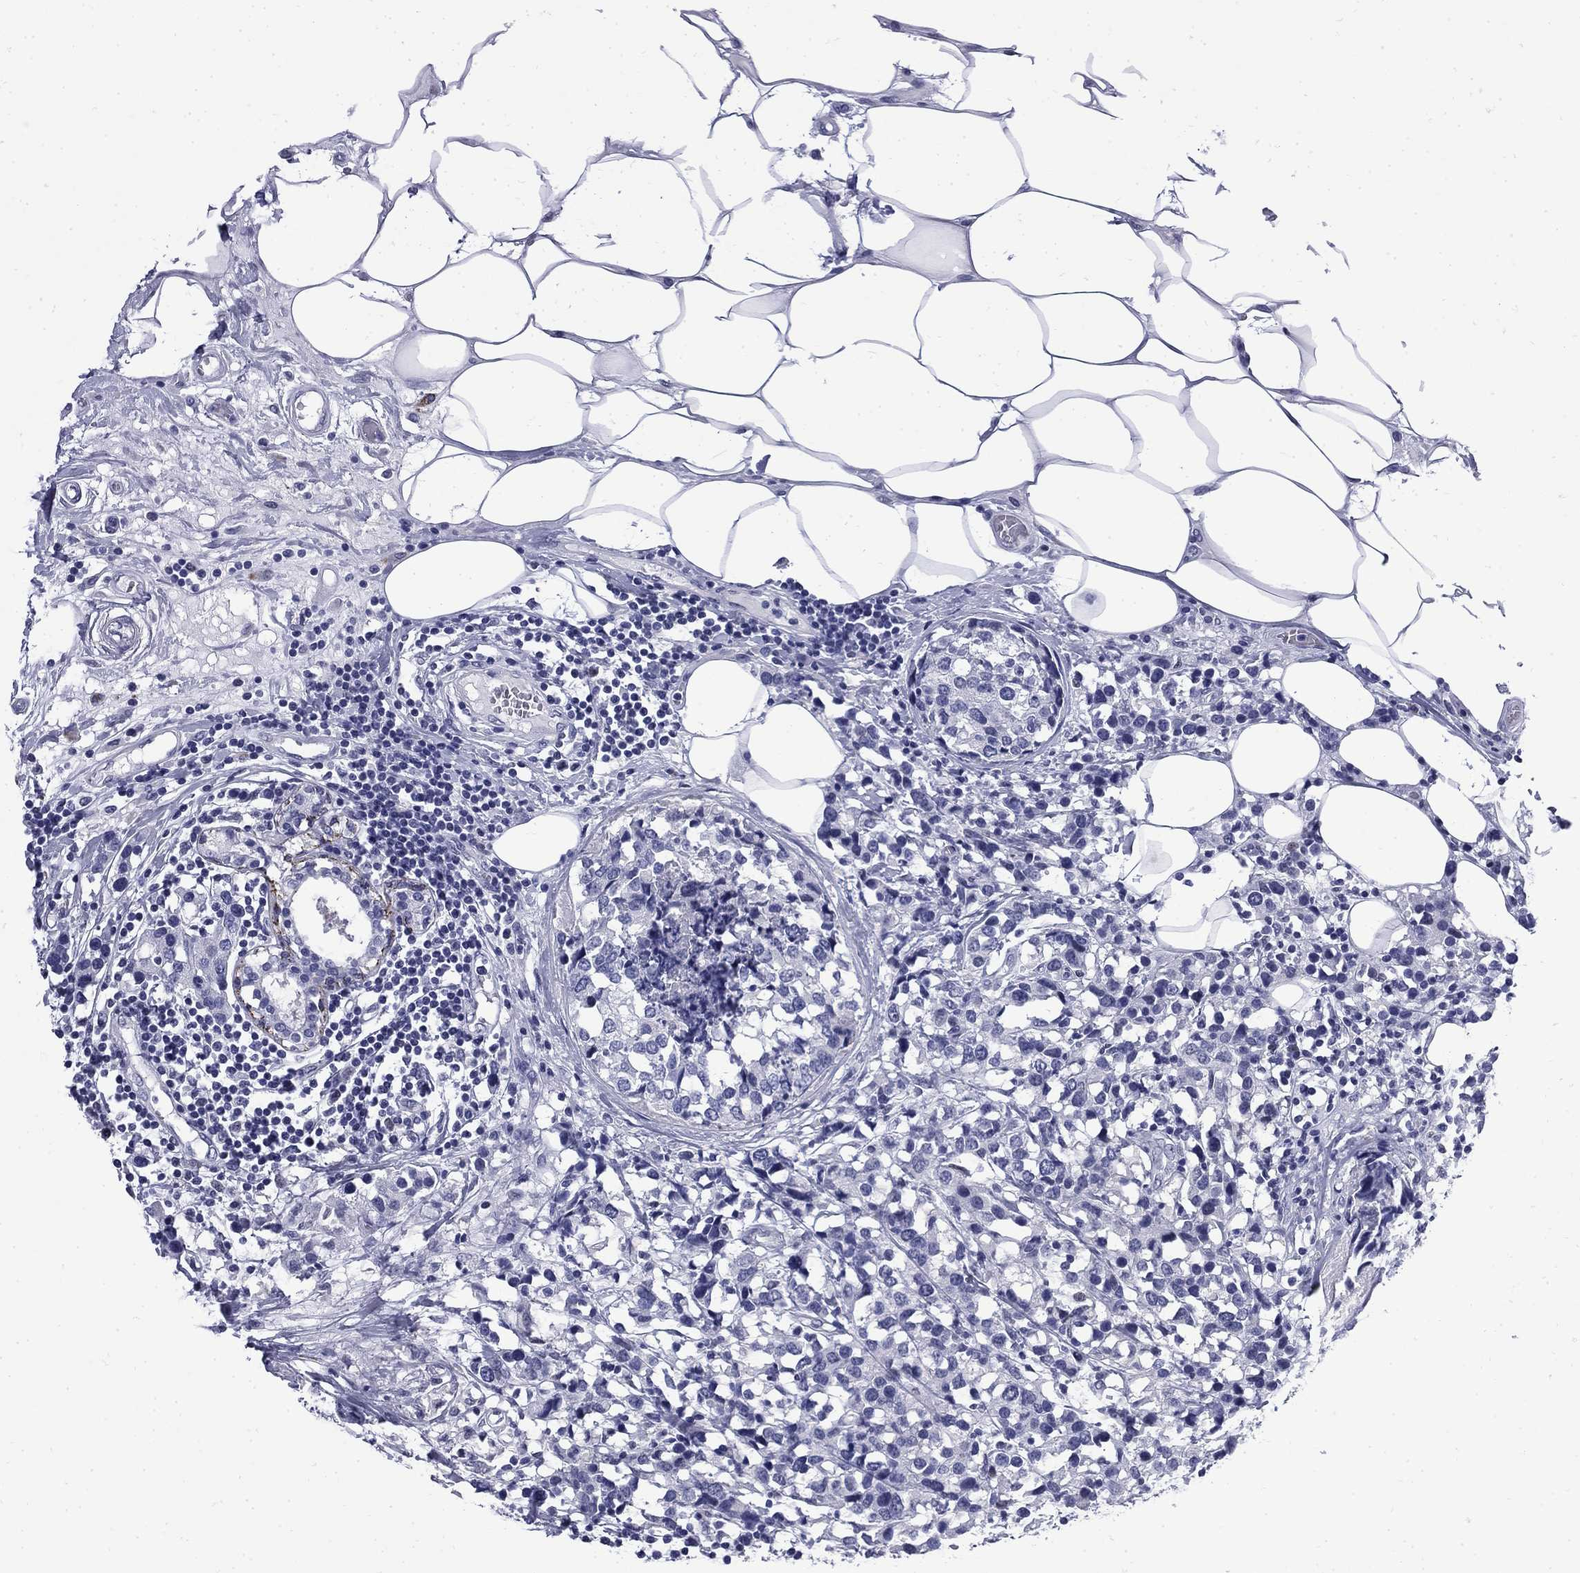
{"staining": {"intensity": "negative", "quantity": "none", "location": "none"}, "tissue": "breast cancer", "cell_type": "Tumor cells", "image_type": "cancer", "snomed": [{"axis": "morphology", "description": "Lobular carcinoma"}, {"axis": "topography", "description": "Breast"}], "caption": "This histopathology image is of lobular carcinoma (breast) stained with immunohistochemistry to label a protein in brown with the nuclei are counter-stained blue. There is no staining in tumor cells. (Brightfield microscopy of DAB IHC at high magnification).", "gene": "MGARP", "patient": {"sex": "female", "age": 59}}